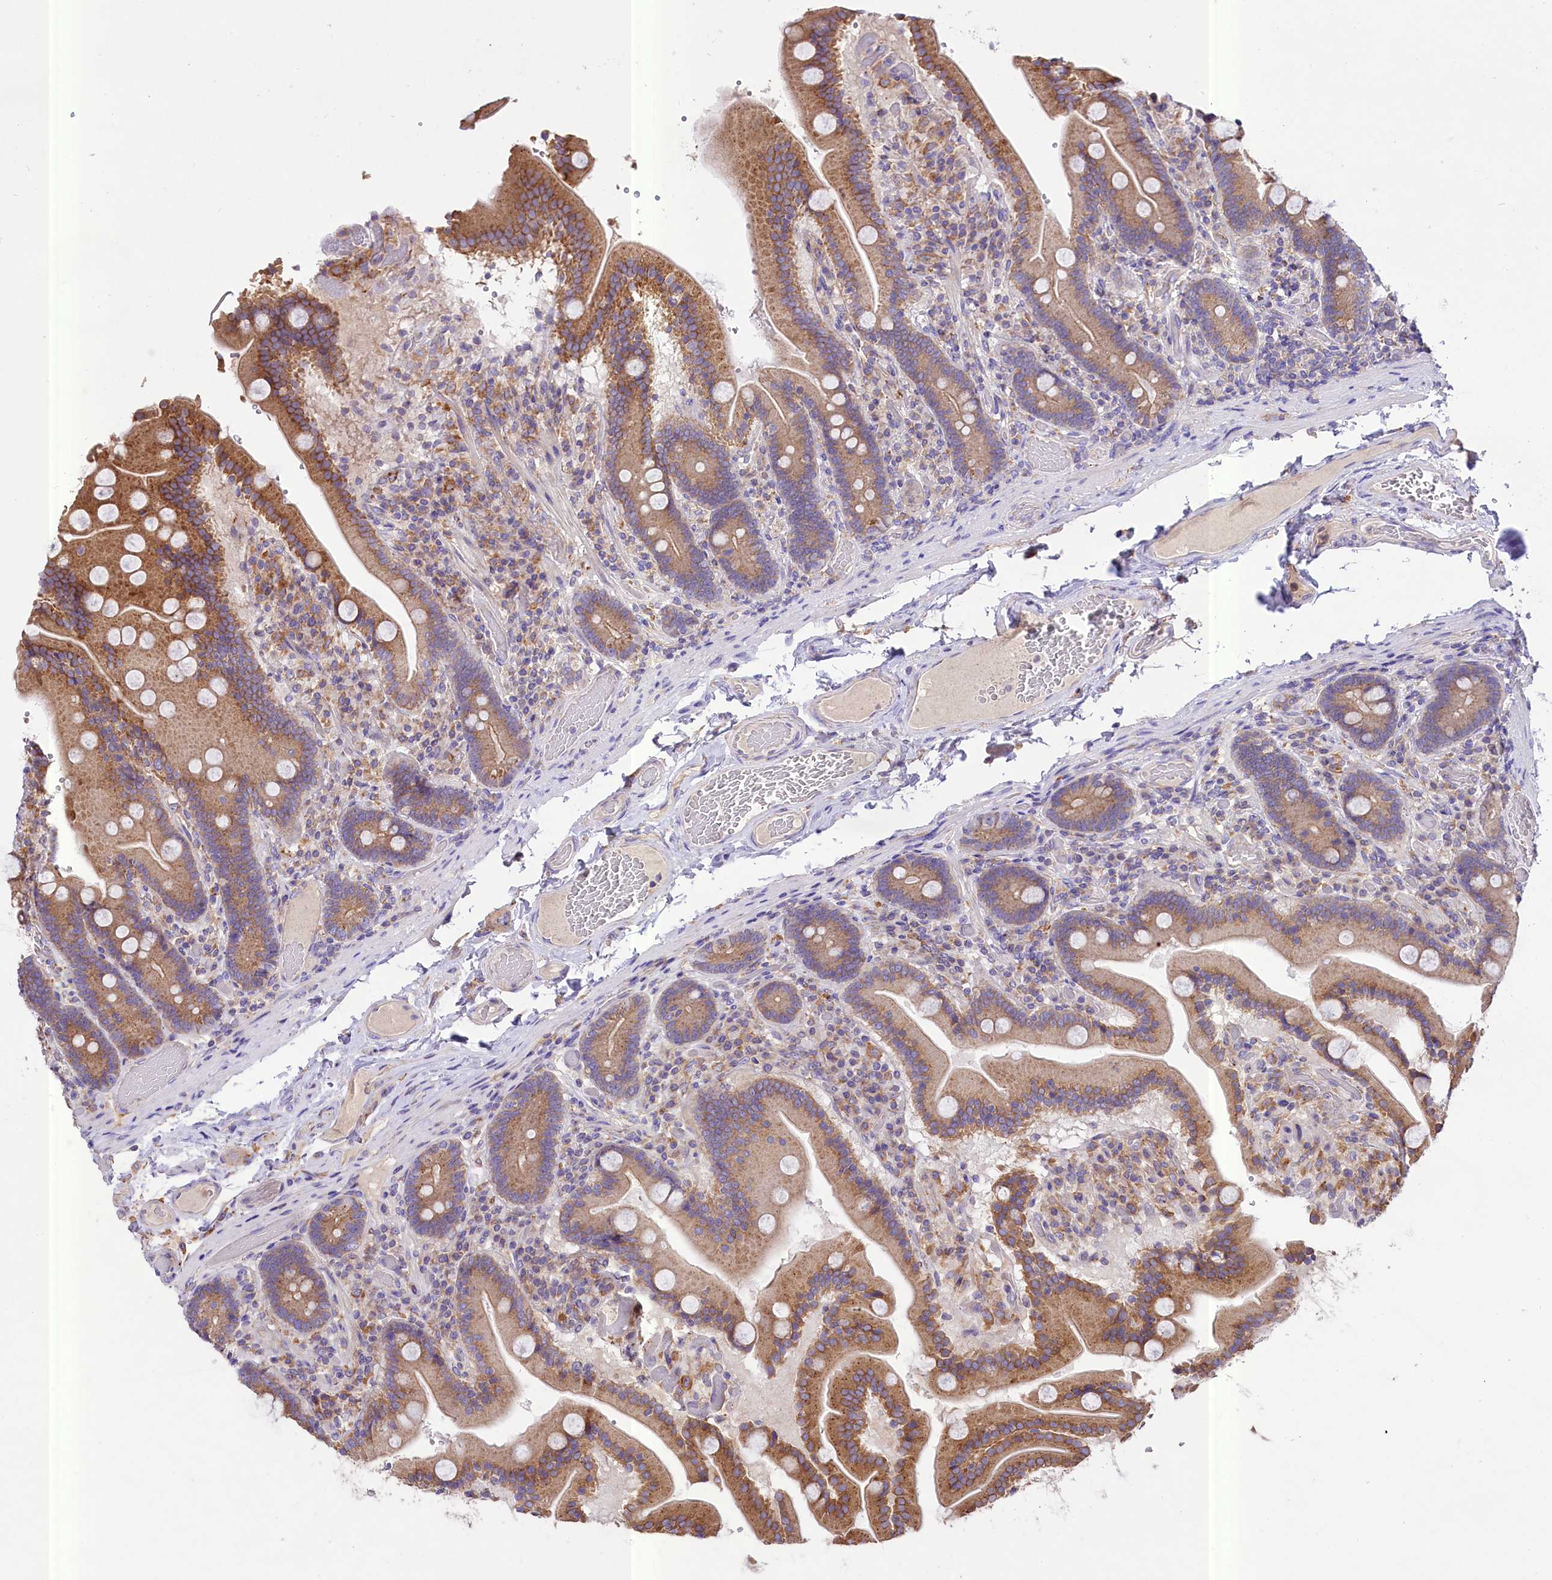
{"staining": {"intensity": "moderate", "quantity": ">75%", "location": "cytoplasmic/membranous"}, "tissue": "duodenum", "cell_type": "Glandular cells", "image_type": "normal", "snomed": [{"axis": "morphology", "description": "Normal tissue, NOS"}, {"axis": "topography", "description": "Duodenum"}], "caption": "DAB (3,3'-diaminobenzidine) immunohistochemical staining of unremarkable duodenum shows moderate cytoplasmic/membranous protein staining in about >75% of glandular cells.", "gene": "PEMT", "patient": {"sex": "female", "age": 62}}